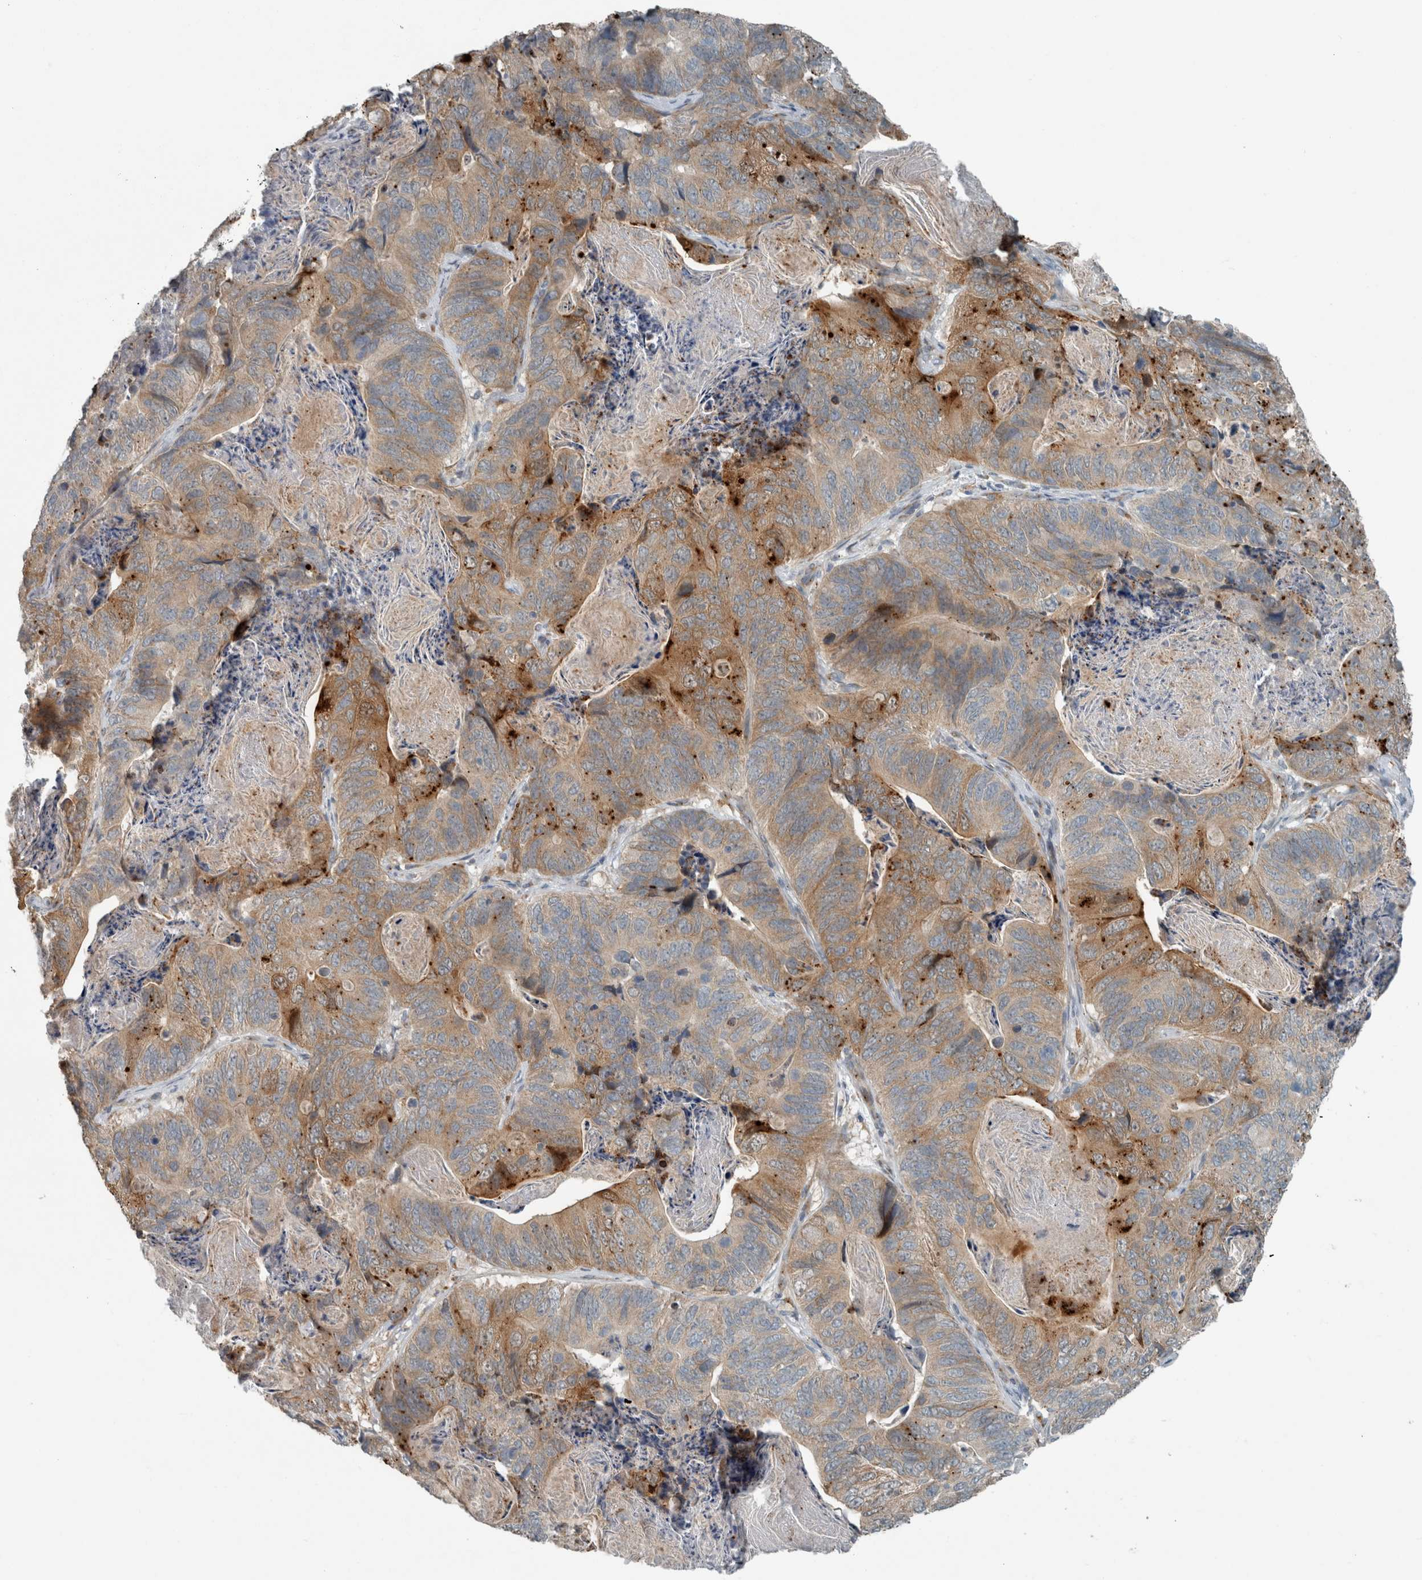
{"staining": {"intensity": "strong", "quantity": "25%-75%", "location": "cytoplasmic/membranous"}, "tissue": "stomach cancer", "cell_type": "Tumor cells", "image_type": "cancer", "snomed": [{"axis": "morphology", "description": "Normal tissue, NOS"}, {"axis": "morphology", "description": "Adenocarcinoma, NOS"}, {"axis": "topography", "description": "Stomach"}], "caption": "This micrograph displays immunohistochemistry staining of stomach cancer, with high strong cytoplasmic/membranous staining in approximately 25%-75% of tumor cells.", "gene": "KIF1C", "patient": {"sex": "female", "age": 89}}